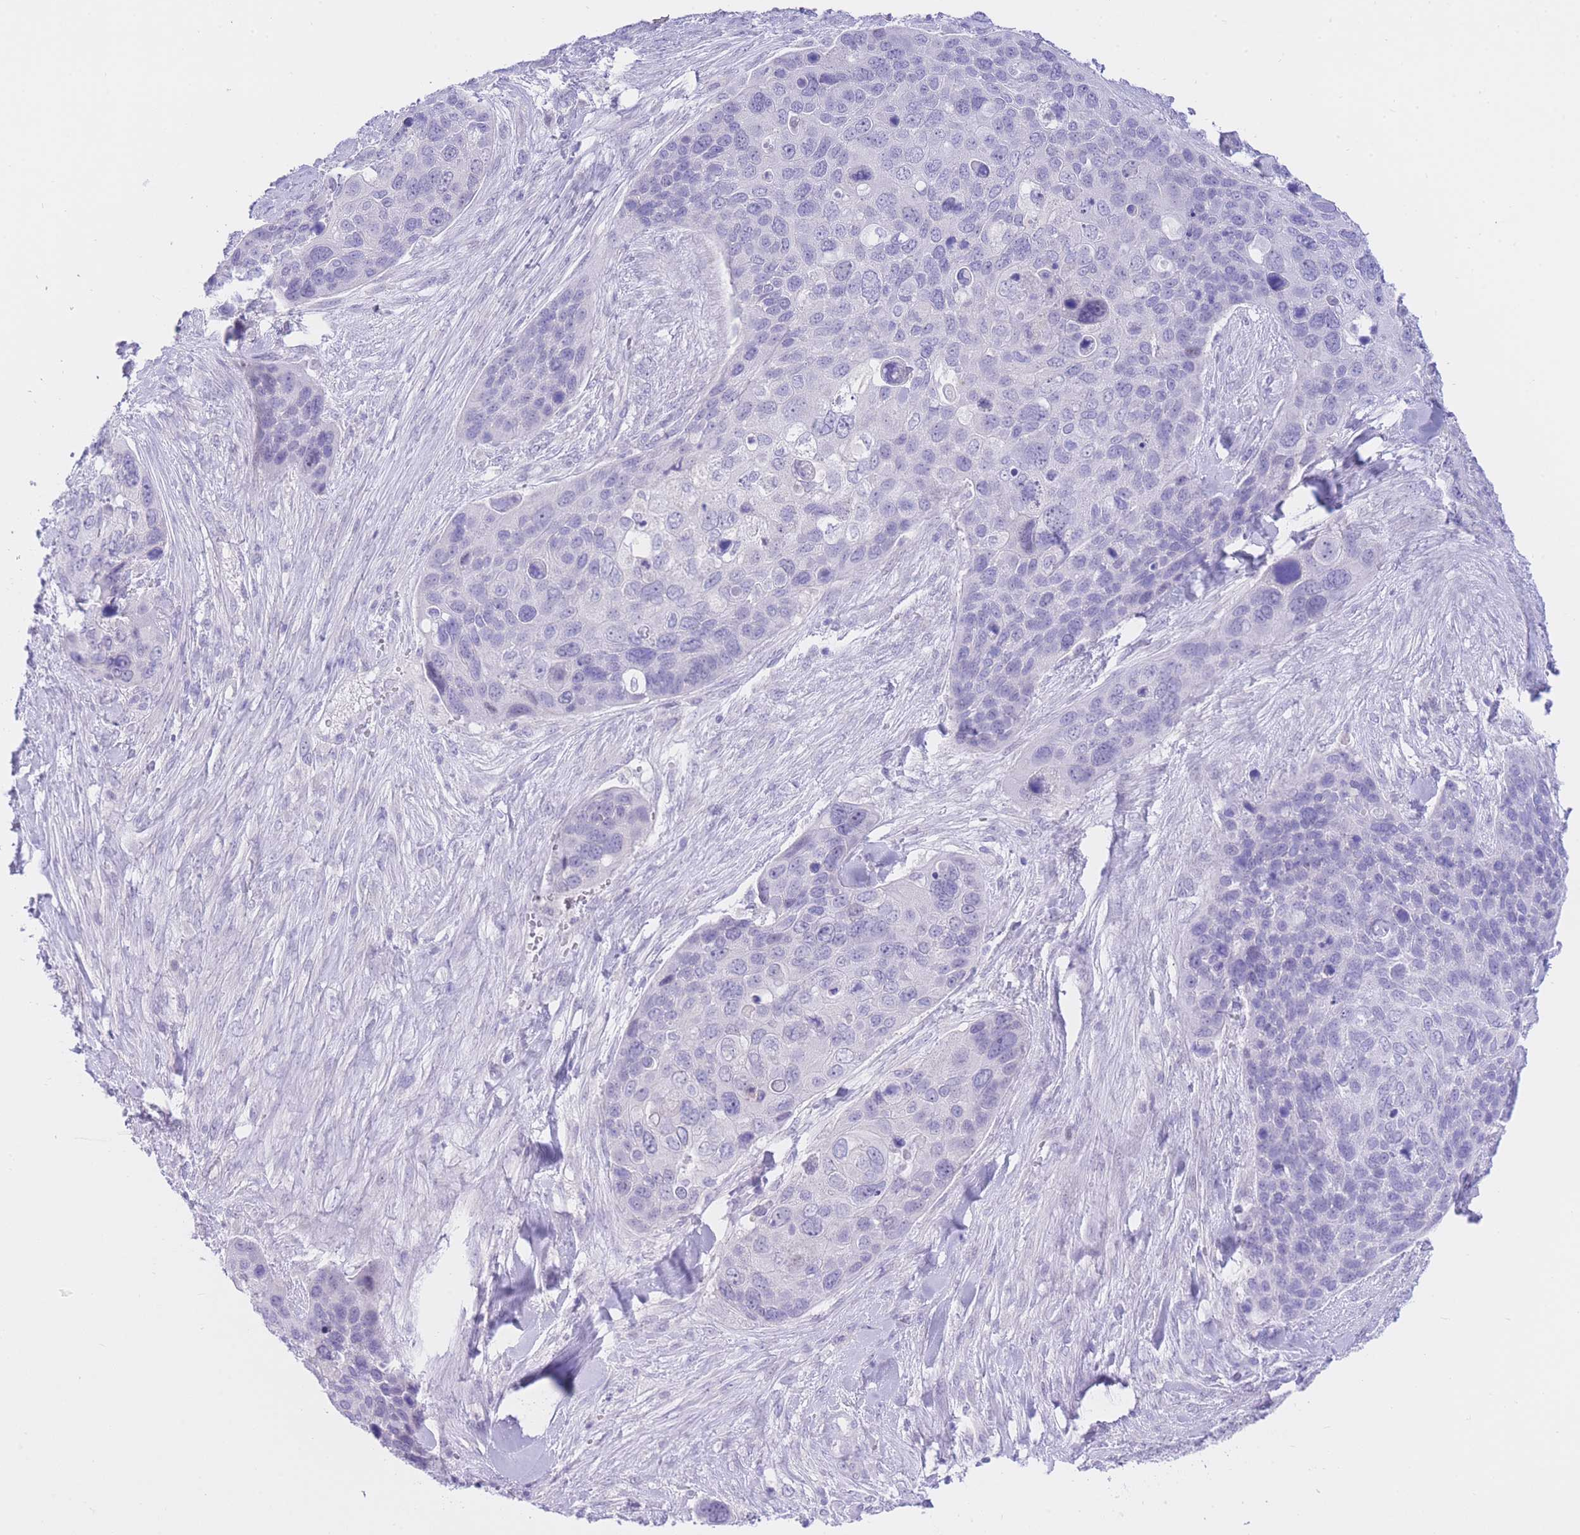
{"staining": {"intensity": "negative", "quantity": "none", "location": "none"}, "tissue": "skin cancer", "cell_type": "Tumor cells", "image_type": "cancer", "snomed": [{"axis": "morphology", "description": "Basal cell carcinoma"}, {"axis": "topography", "description": "Skin"}], "caption": "High power microscopy image of an immunohistochemistry photomicrograph of skin cancer, revealing no significant positivity in tumor cells.", "gene": "ZNF212", "patient": {"sex": "female", "age": 74}}